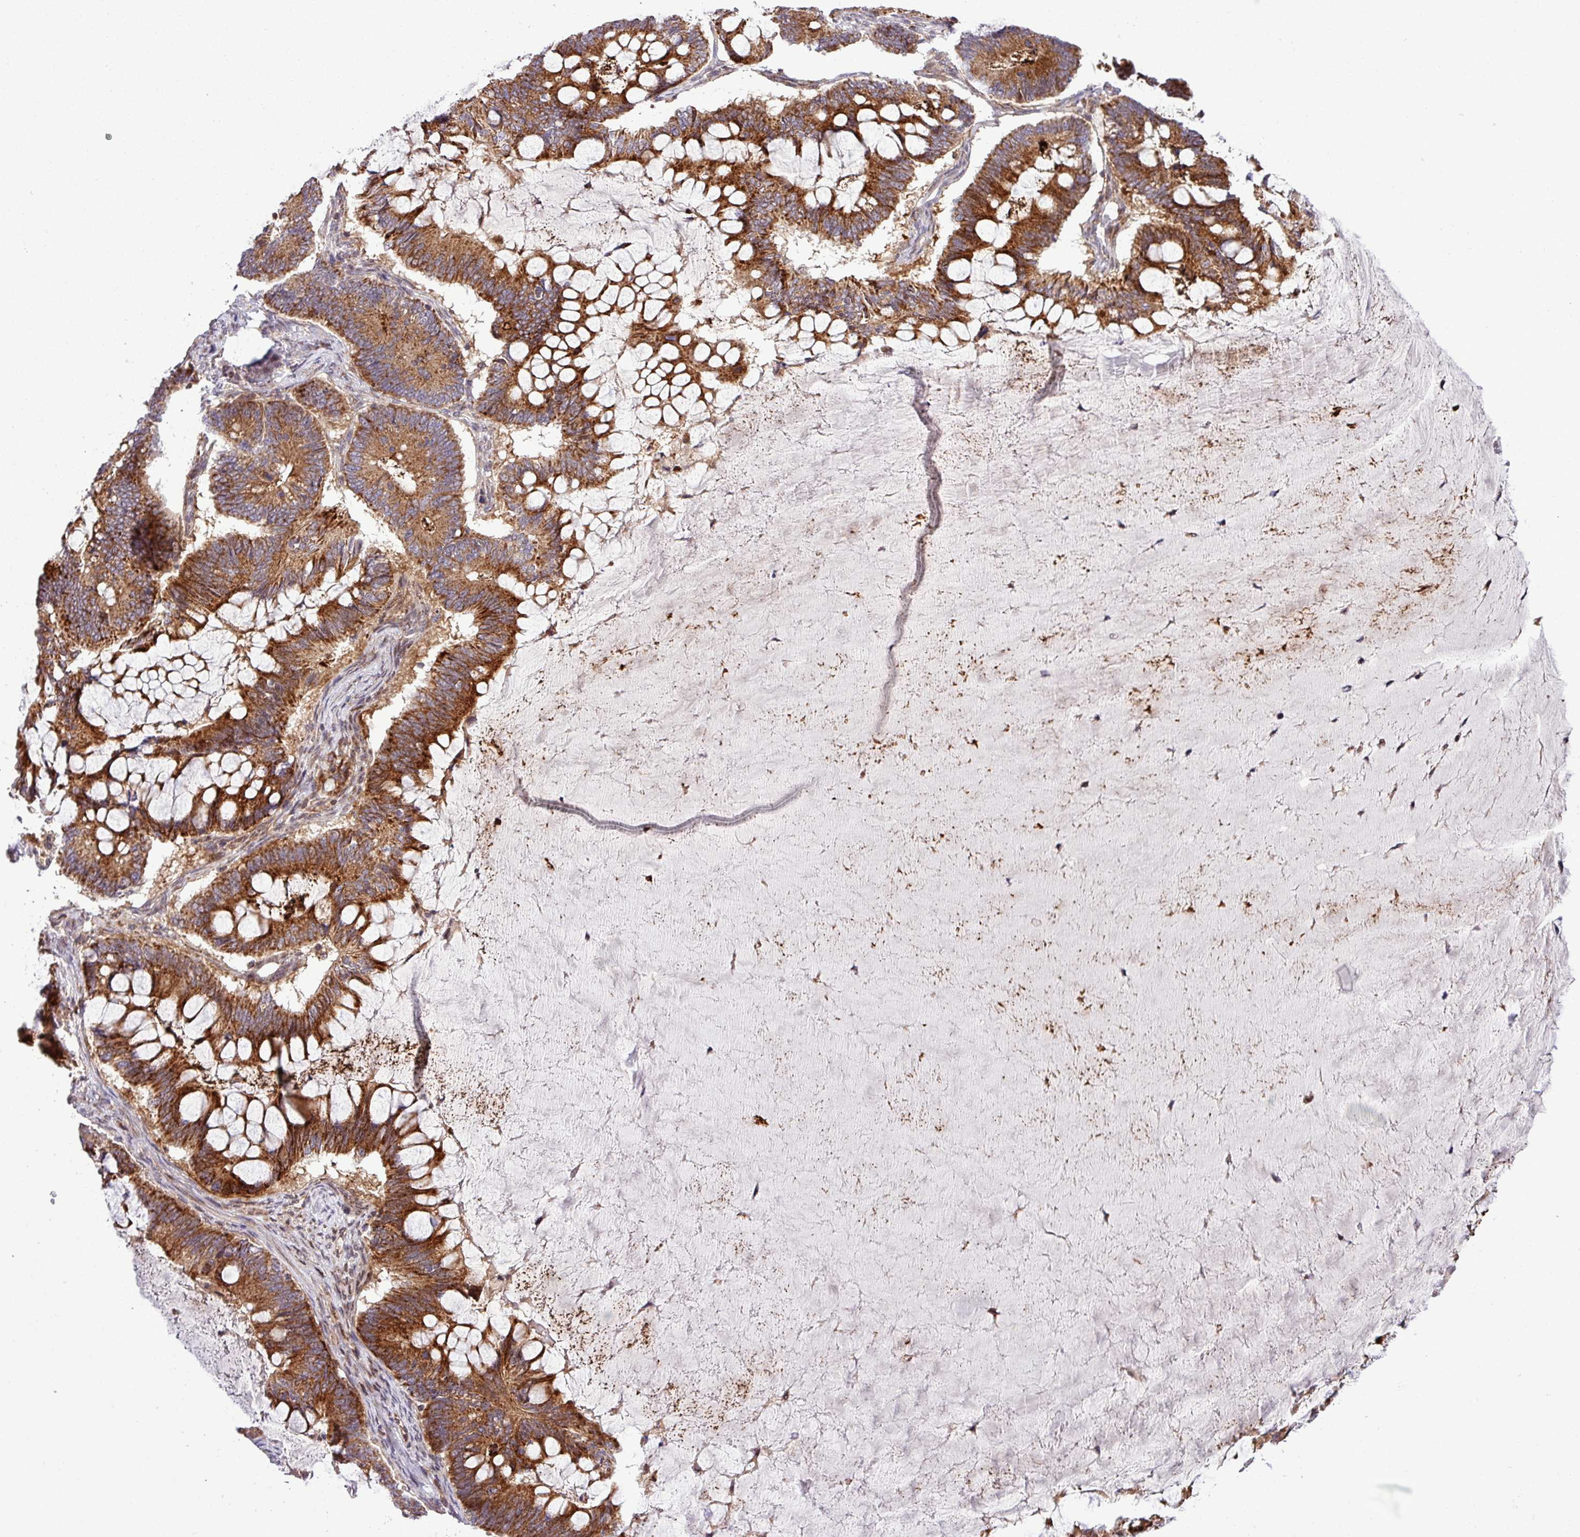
{"staining": {"intensity": "strong", "quantity": ">75%", "location": "cytoplasmic/membranous"}, "tissue": "ovarian cancer", "cell_type": "Tumor cells", "image_type": "cancer", "snomed": [{"axis": "morphology", "description": "Cystadenocarcinoma, mucinous, NOS"}, {"axis": "topography", "description": "Ovary"}], "caption": "Ovarian cancer (mucinous cystadenocarcinoma) stained with a protein marker displays strong staining in tumor cells.", "gene": "B3GNT9", "patient": {"sex": "female", "age": 61}}